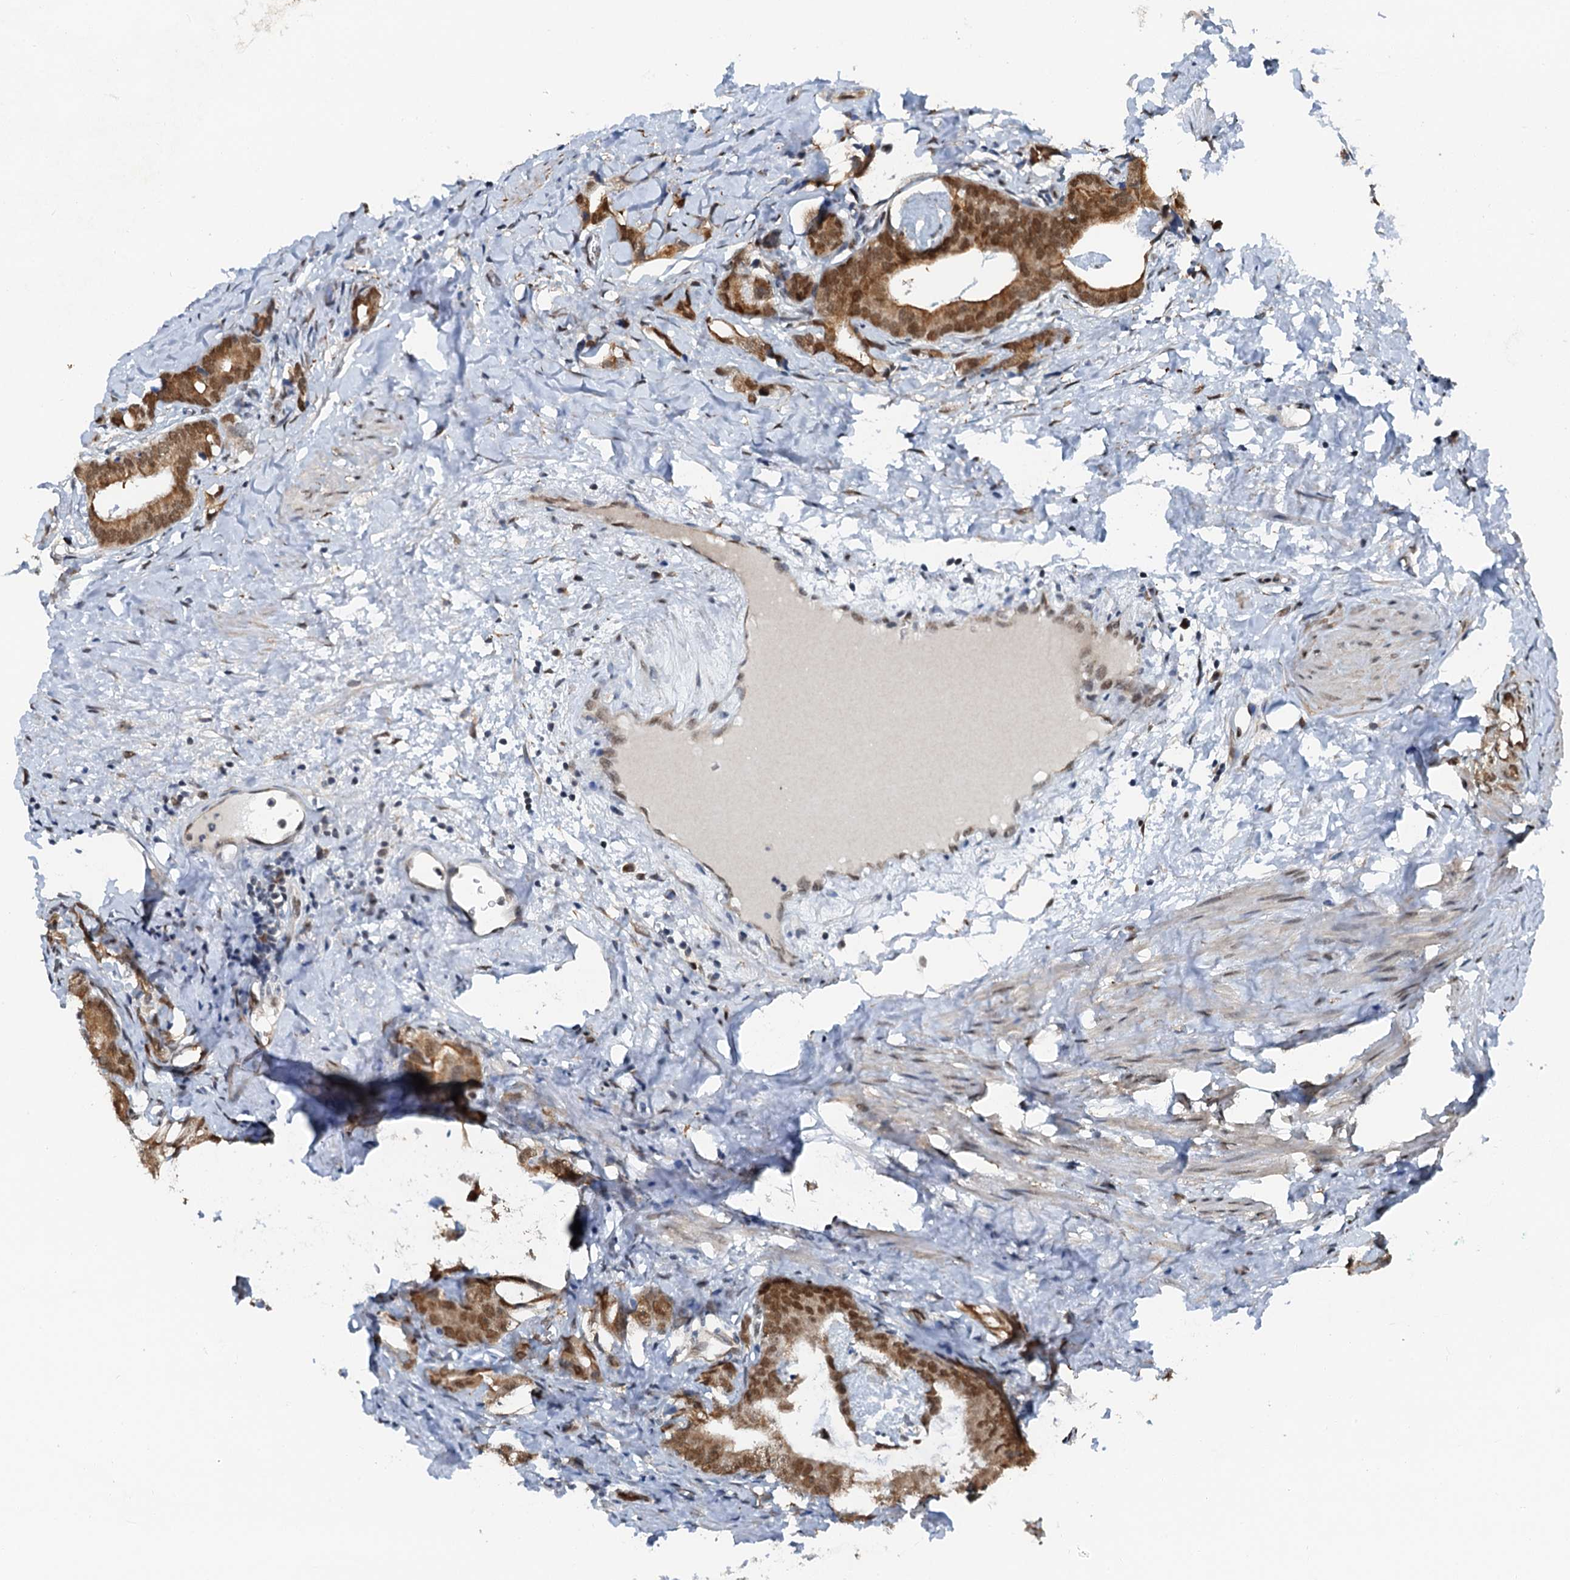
{"staining": {"intensity": "strong", "quantity": ">75%", "location": "cytoplasmic/membranous,nuclear"}, "tissue": "prostate cancer", "cell_type": "Tumor cells", "image_type": "cancer", "snomed": [{"axis": "morphology", "description": "Adenocarcinoma, Low grade"}, {"axis": "topography", "description": "Prostate"}], "caption": "Human prostate adenocarcinoma (low-grade) stained for a protein (brown) demonstrates strong cytoplasmic/membranous and nuclear positive staining in about >75% of tumor cells.", "gene": "CFDP1", "patient": {"sex": "male", "age": 71}}